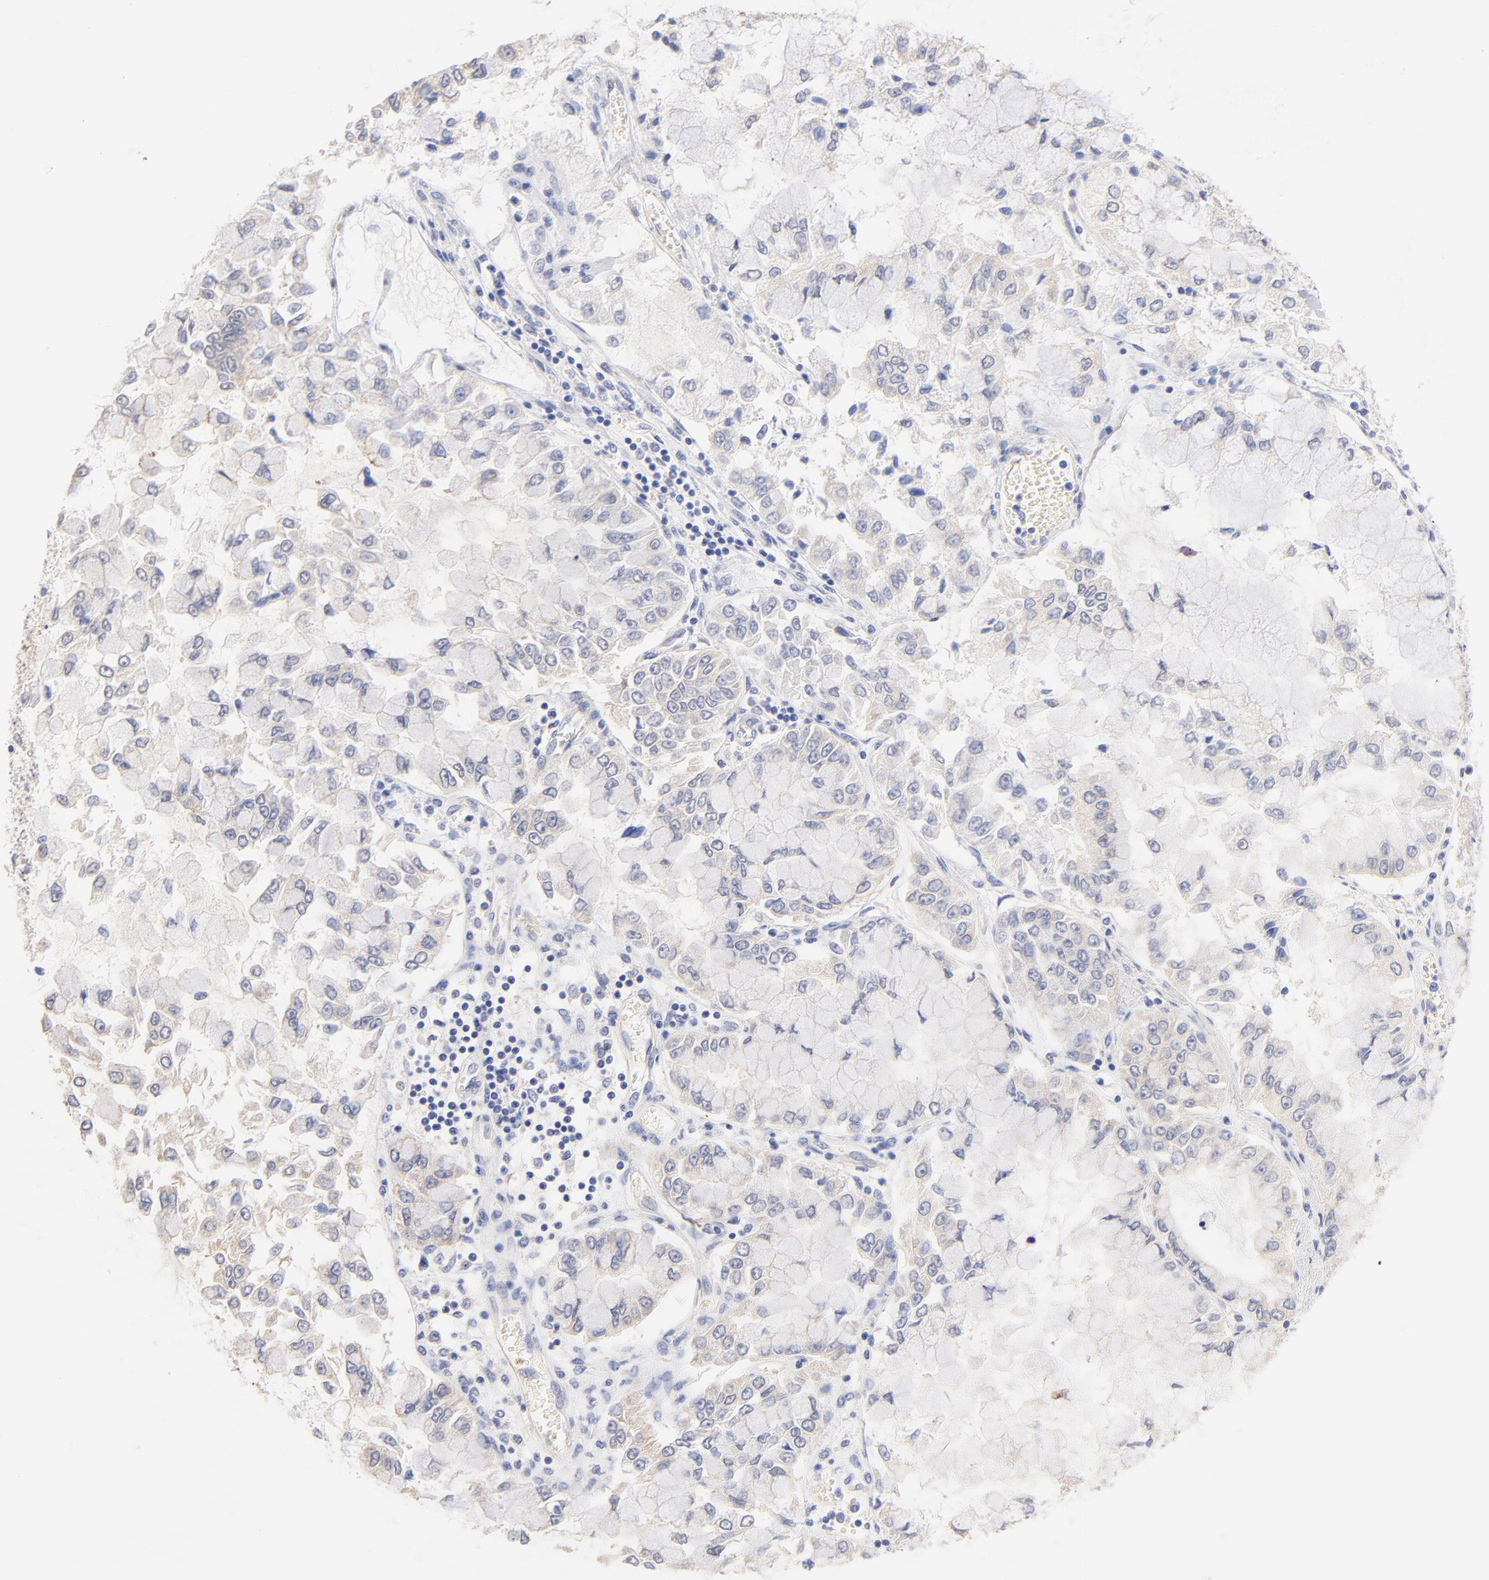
{"staining": {"intensity": "weak", "quantity": "25%-75%", "location": "cytoplasmic/membranous"}, "tissue": "liver cancer", "cell_type": "Tumor cells", "image_type": "cancer", "snomed": [{"axis": "morphology", "description": "Cholangiocarcinoma"}, {"axis": "topography", "description": "Liver"}], "caption": "Weak cytoplasmic/membranous staining for a protein is present in about 25%-75% of tumor cells of cholangiocarcinoma (liver) using immunohistochemistry.", "gene": "HS3ST1", "patient": {"sex": "female", "age": 79}}